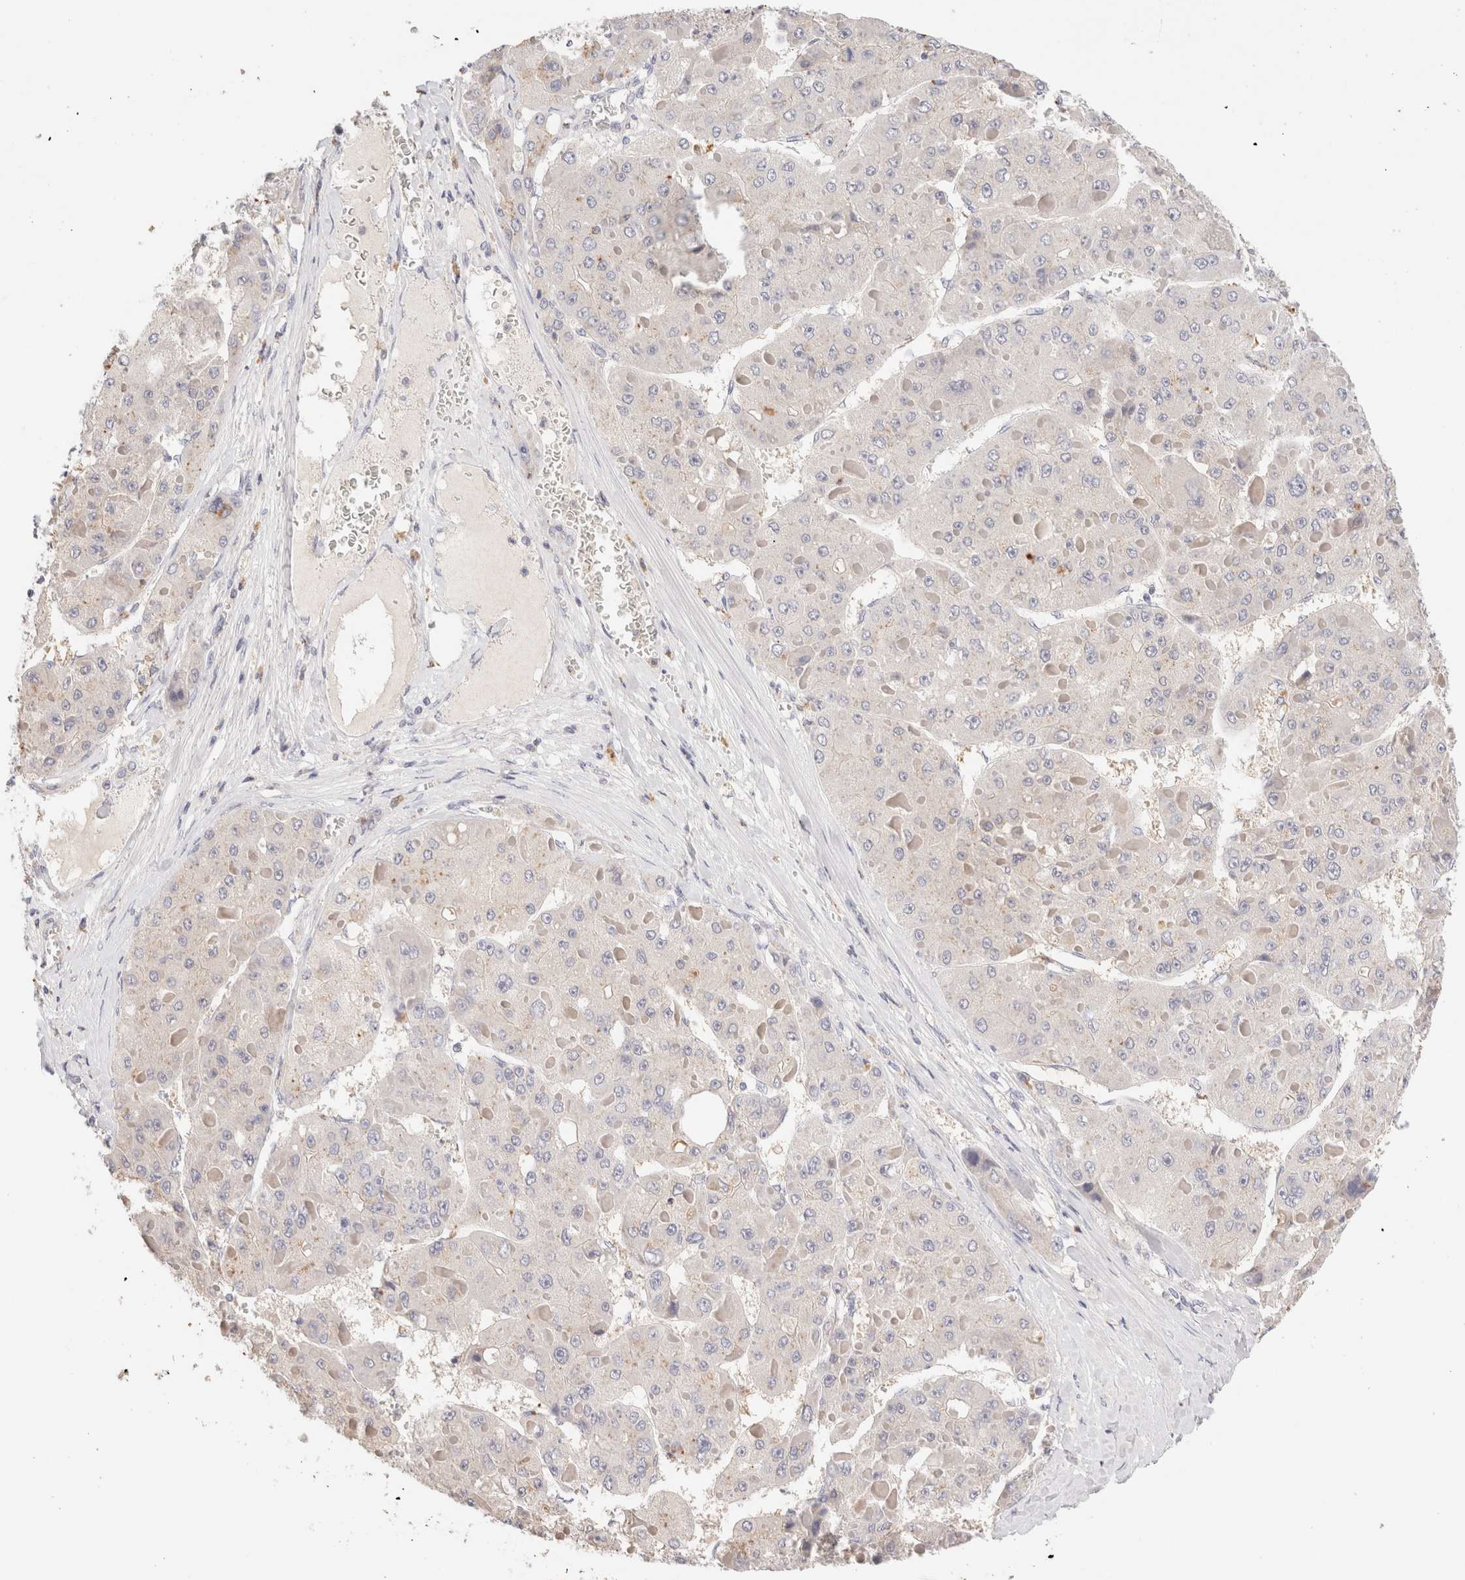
{"staining": {"intensity": "negative", "quantity": "none", "location": "none"}, "tissue": "liver cancer", "cell_type": "Tumor cells", "image_type": "cancer", "snomed": [{"axis": "morphology", "description": "Carcinoma, Hepatocellular, NOS"}, {"axis": "topography", "description": "Liver"}], "caption": "This micrograph is of liver hepatocellular carcinoma stained with IHC to label a protein in brown with the nuclei are counter-stained blue. There is no staining in tumor cells.", "gene": "SCGB2A2", "patient": {"sex": "female", "age": 73}}